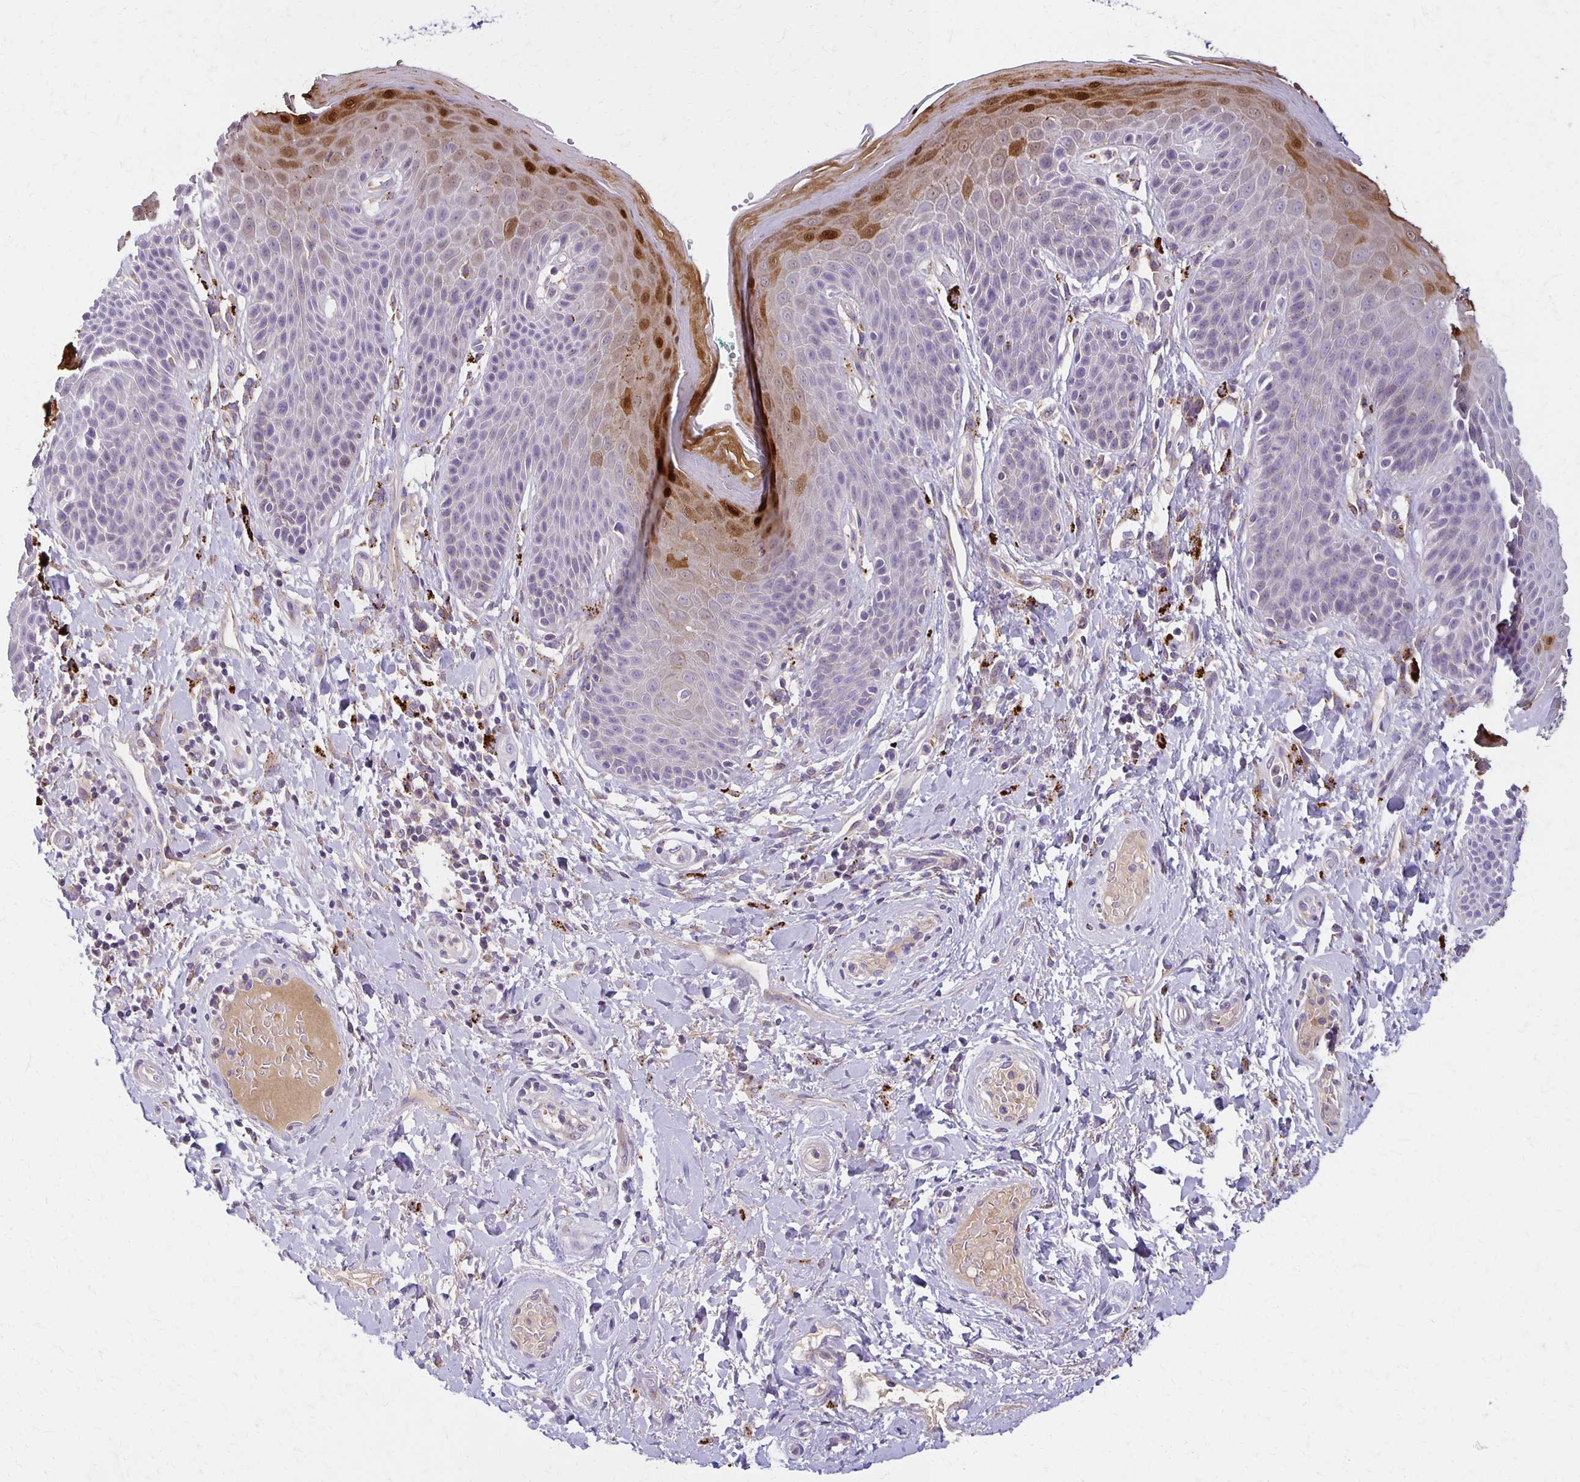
{"staining": {"intensity": "moderate", "quantity": "<25%", "location": "cytoplasmic/membranous,nuclear"}, "tissue": "skin", "cell_type": "Epidermal cells", "image_type": "normal", "snomed": [{"axis": "morphology", "description": "Normal tissue, NOS"}, {"axis": "topography", "description": "Anal"}, {"axis": "topography", "description": "Peripheral nerve tissue"}], "caption": "About <25% of epidermal cells in normal human skin exhibit moderate cytoplasmic/membranous,nuclear protein staining as visualized by brown immunohistochemical staining.", "gene": "BBS12", "patient": {"sex": "male", "age": 51}}